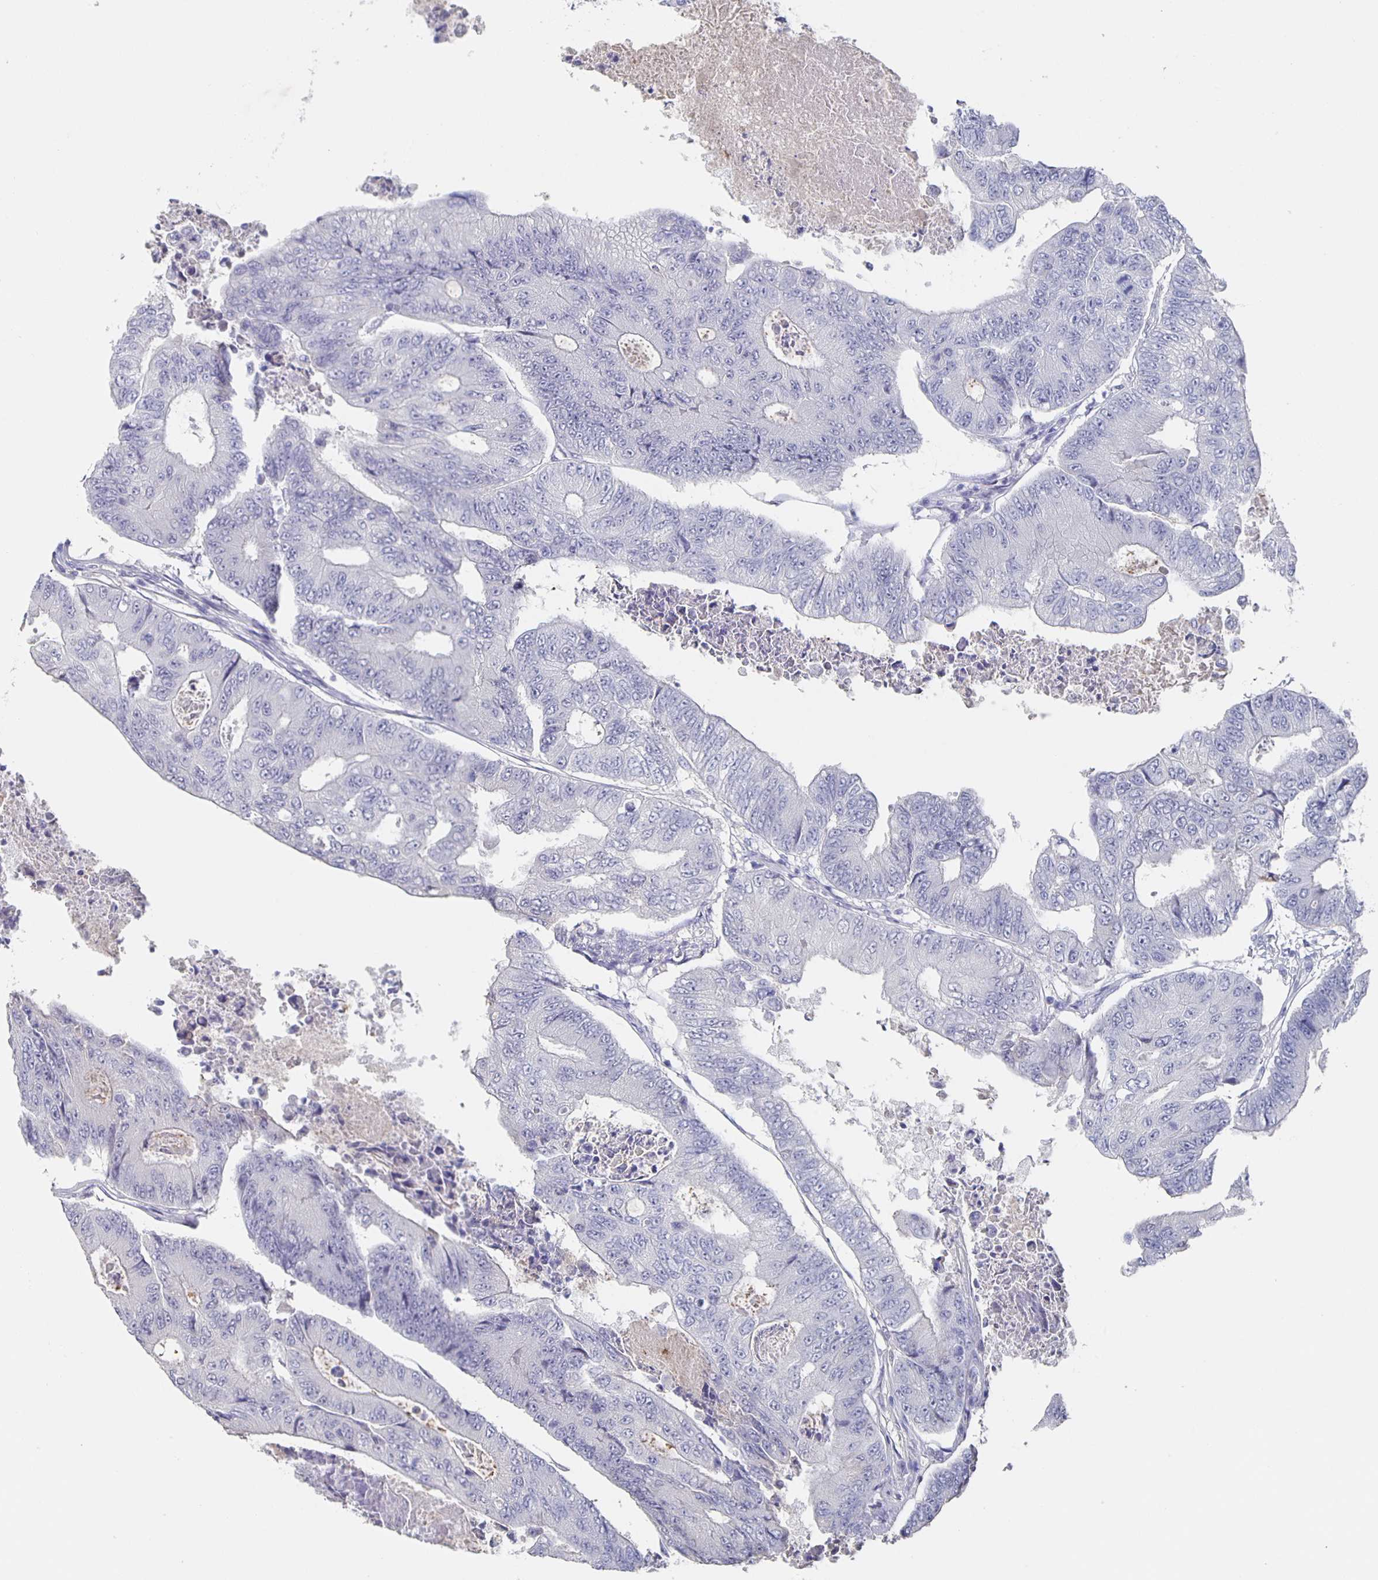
{"staining": {"intensity": "negative", "quantity": "none", "location": "none"}, "tissue": "colorectal cancer", "cell_type": "Tumor cells", "image_type": "cancer", "snomed": [{"axis": "morphology", "description": "Adenocarcinoma, NOS"}, {"axis": "topography", "description": "Colon"}], "caption": "Histopathology image shows no protein expression in tumor cells of colorectal cancer (adenocarcinoma) tissue.", "gene": "CACNA2D2", "patient": {"sex": "female", "age": 48}}